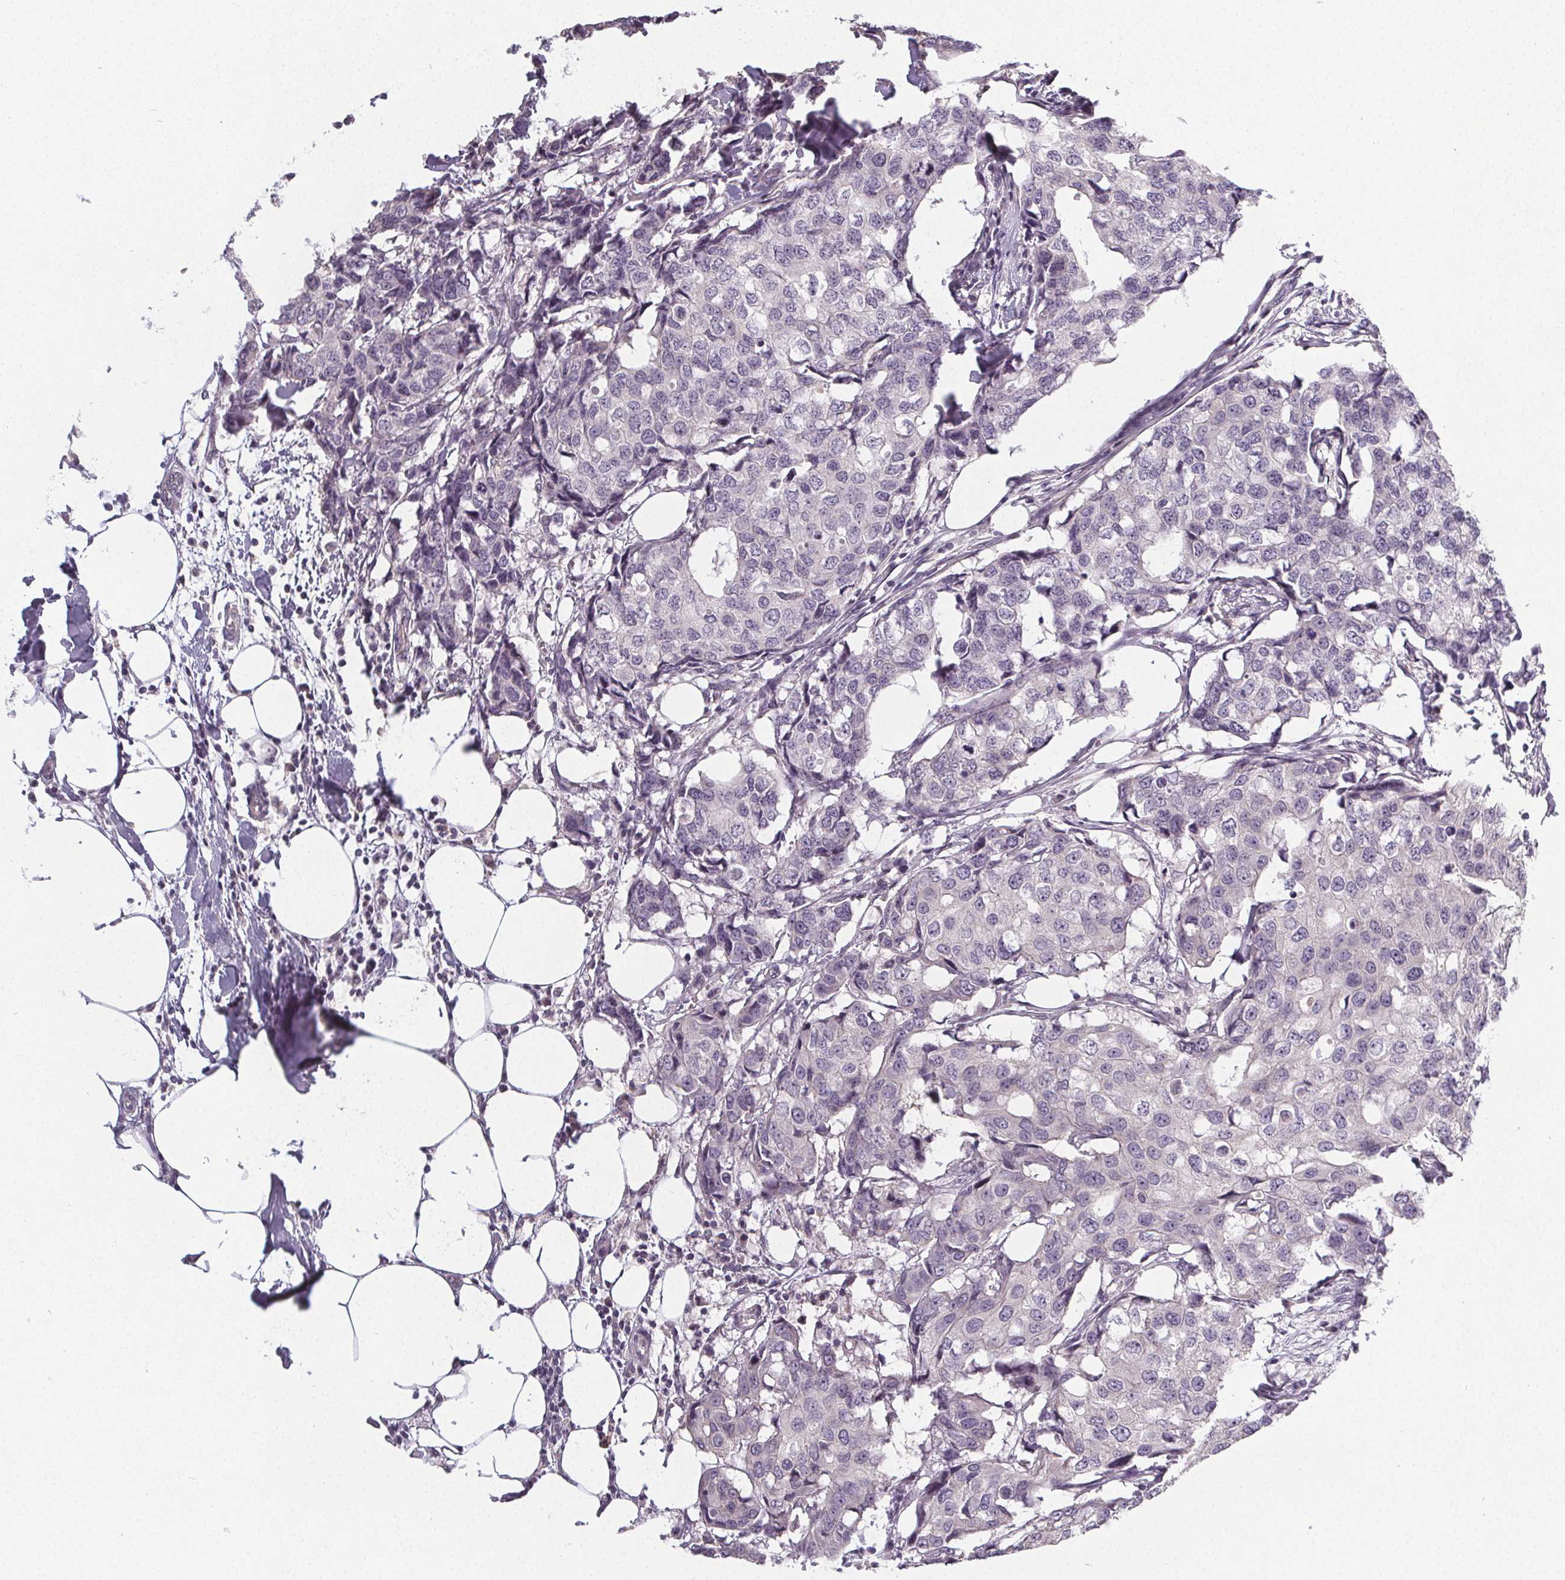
{"staining": {"intensity": "negative", "quantity": "none", "location": "none"}, "tissue": "breast cancer", "cell_type": "Tumor cells", "image_type": "cancer", "snomed": [{"axis": "morphology", "description": "Duct carcinoma"}, {"axis": "topography", "description": "Breast"}], "caption": "Immunohistochemical staining of infiltrating ductal carcinoma (breast) shows no significant expression in tumor cells.", "gene": "SLC26A2", "patient": {"sex": "female", "age": 27}}